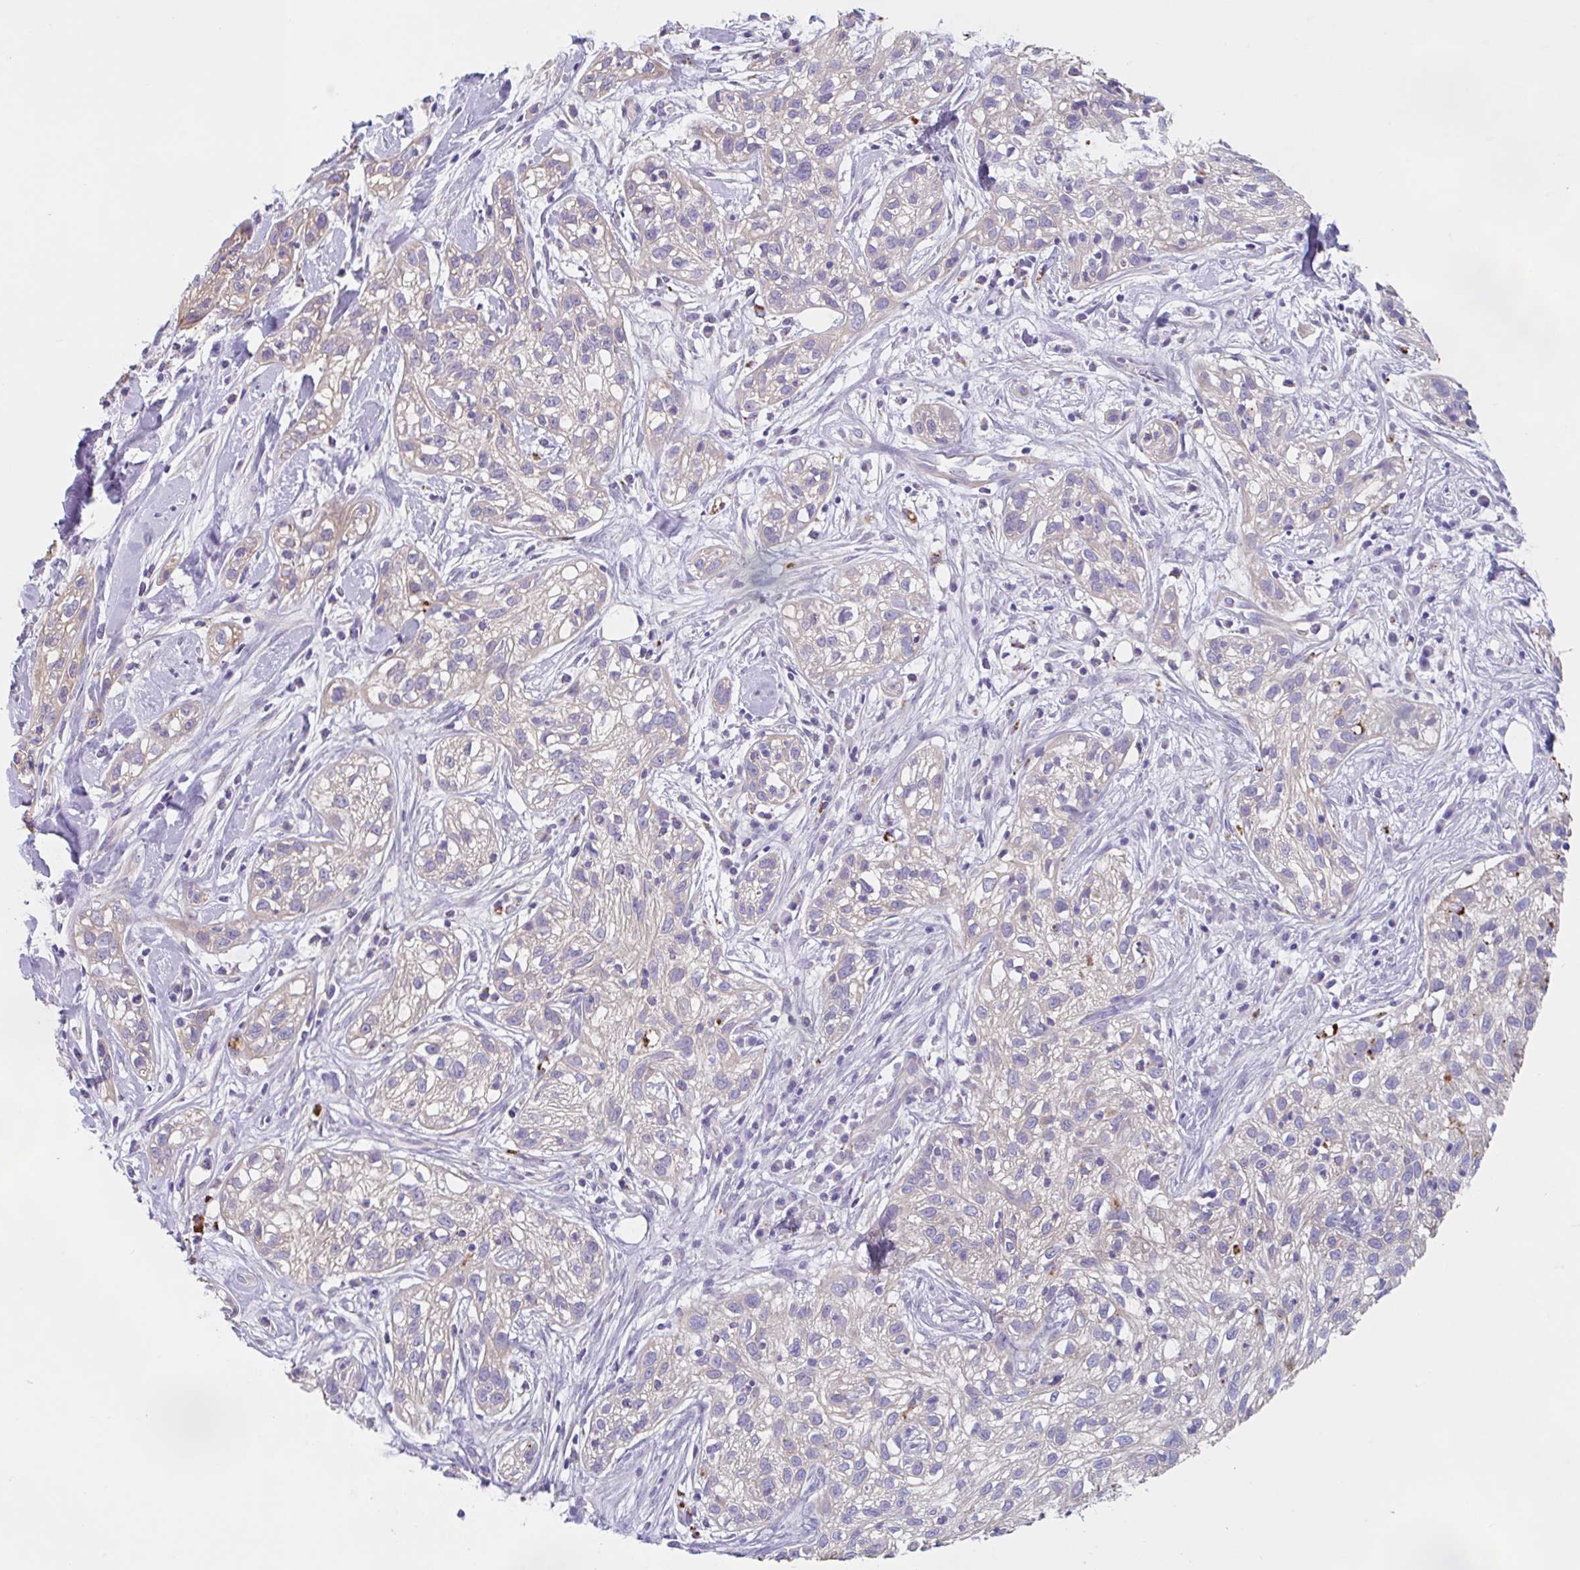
{"staining": {"intensity": "negative", "quantity": "none", "location": "none"}, "tissue": "skin cancer", "cell_type": "Tumor cells", "image_type": "cancer", "snomed": [{"axis": "morphology", "description": "Squamous cell carcinoma, NOS"}, {"axis": "topography", "description": "Skin"}], "caption": "Tumor cells show no significant protein positivity in squamous cell carcinoma (skin). (Stains: DAB immunohistochemistry with hematoxylin counter stain, Microscopy: brightfield microscopy at high magnification).", "gene": "LENG9", "patient": {"sex": "male", "age": 82}}